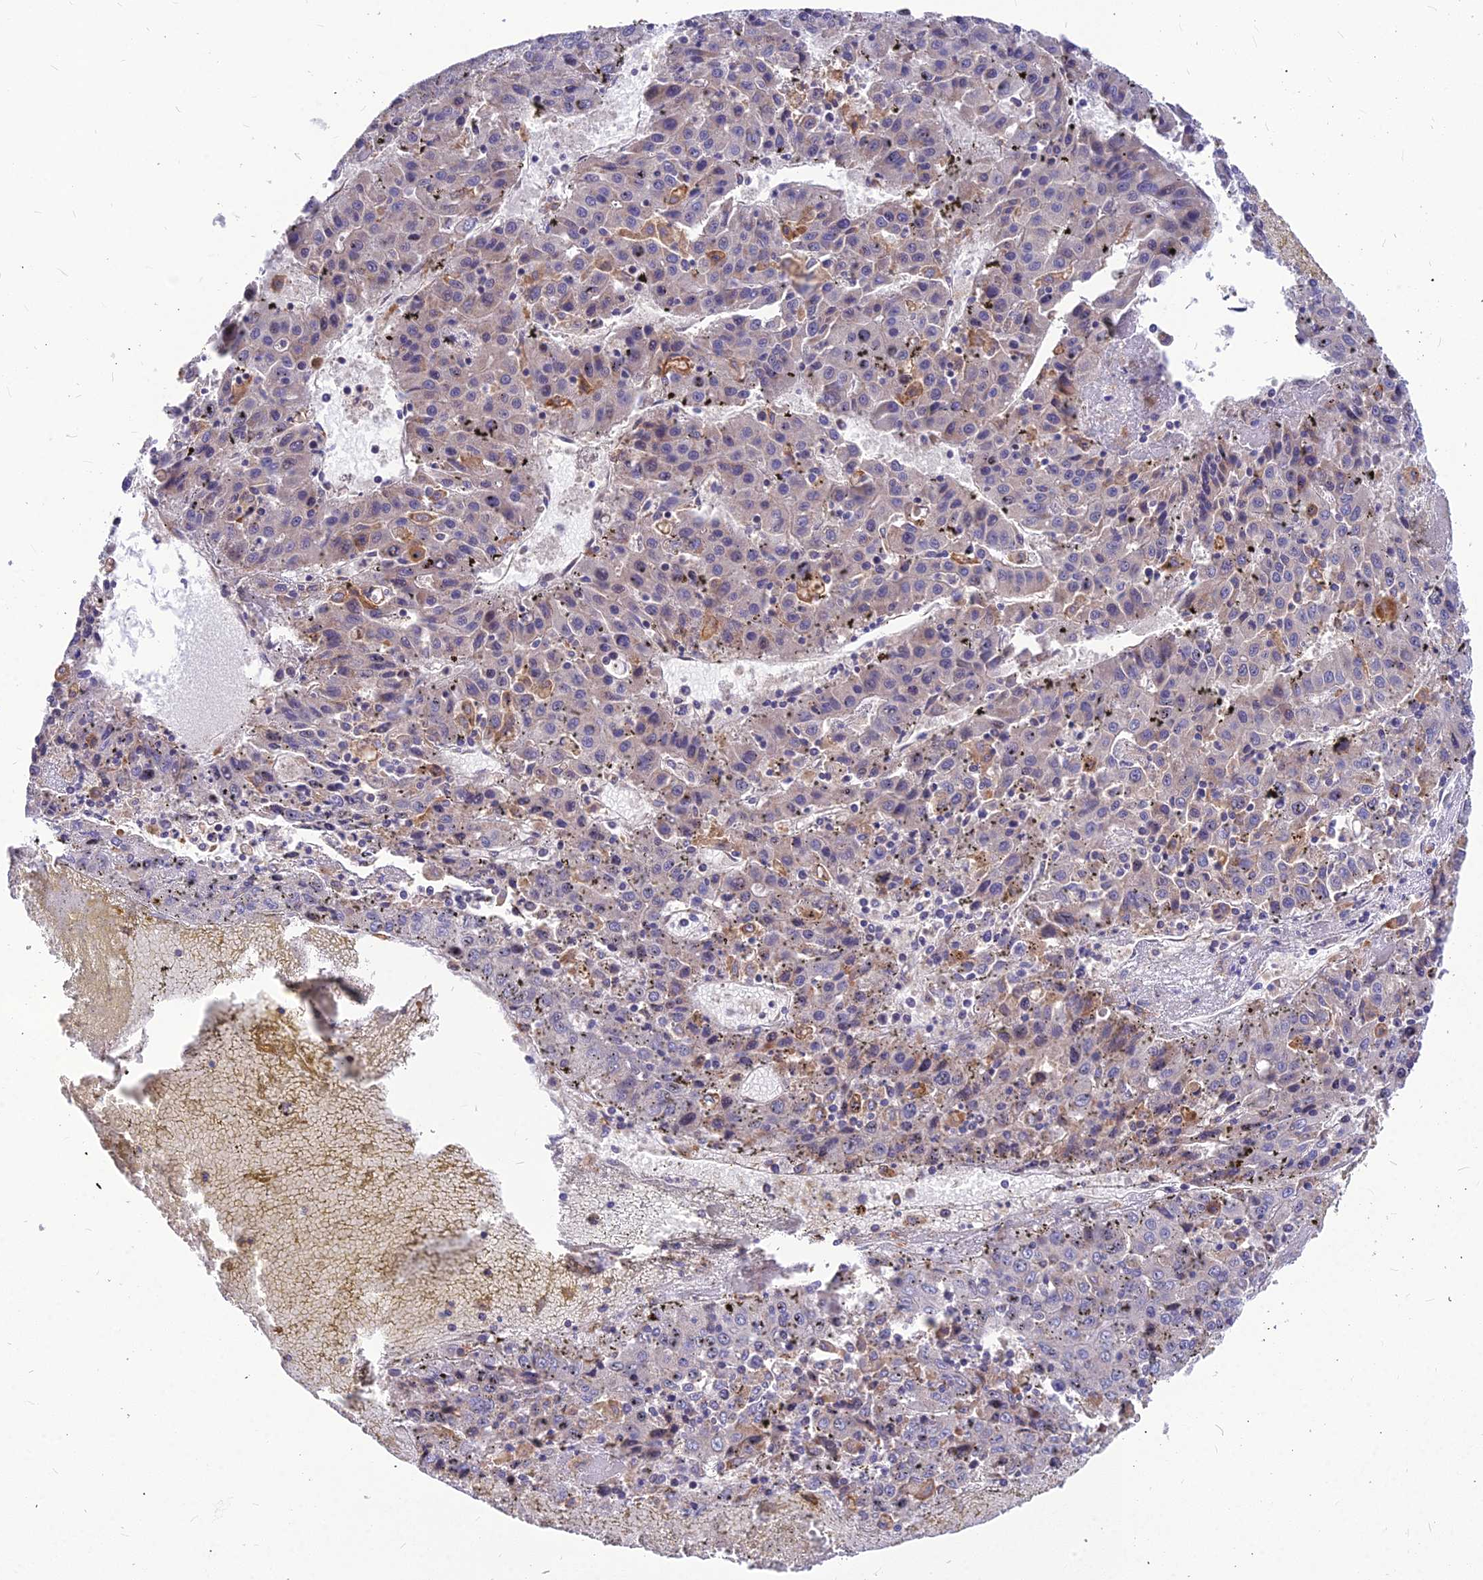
{"staining": {"intensity": "negative", "quantity": "none", "location": "none"}, "tissue": "liver cancer", "cell_type": "Tumor cells", "image_type": "cancer", "snomed": [{"axis": "morphology", "description": "Carcinoma, Hepatocellular, NOS"}, {"axis": "topography", "description": "Liver"}], "caption": "Immunohistochemistry (IHC) of hepatocellular carcinoma (liver) reveals no positivity in tumor cells.", "gene": "LEKR1", "patient": {"sex": "female", "age": 53}}